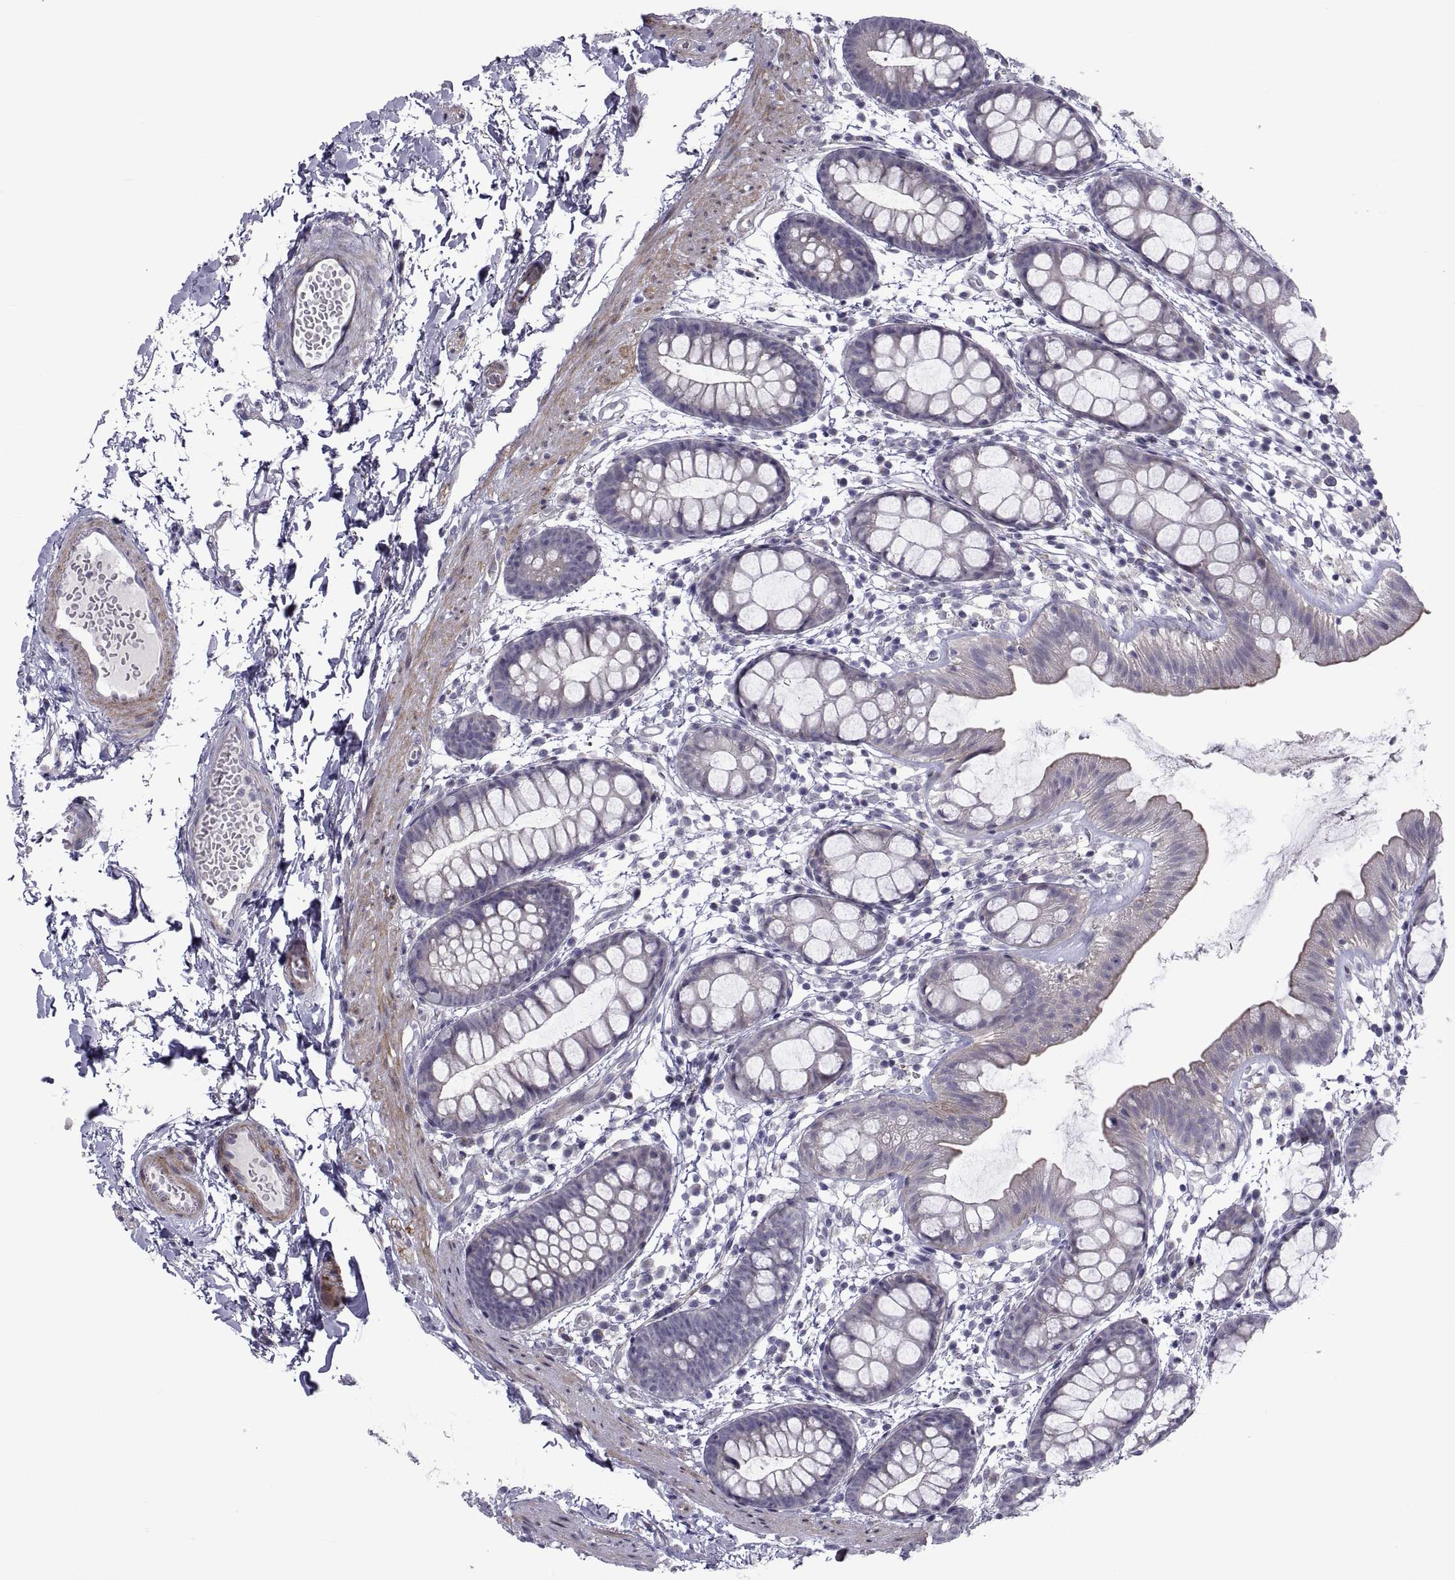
{"staining": {"intensity": "moderate", "quantity": "25%-75%", "location": "cytoplasmic/membranous"}, "tissue": "rectum", "cell_type": "Glandular cells", "image_type": "normal", "snomed": [{"axis": "morphology", "description": "Normal tissue, NOS"}, {"axis": "topography", "description": "Rectum"}], "caption": "An image showing moderate cytoplasmic/membranous staining in approximately 25%-75% of glandular cells in unremarkable rectum, as visualized by brown immunohistochemical staining.", "gene": "TMEM158", "patient": {"sex": "male", "age": 57}}